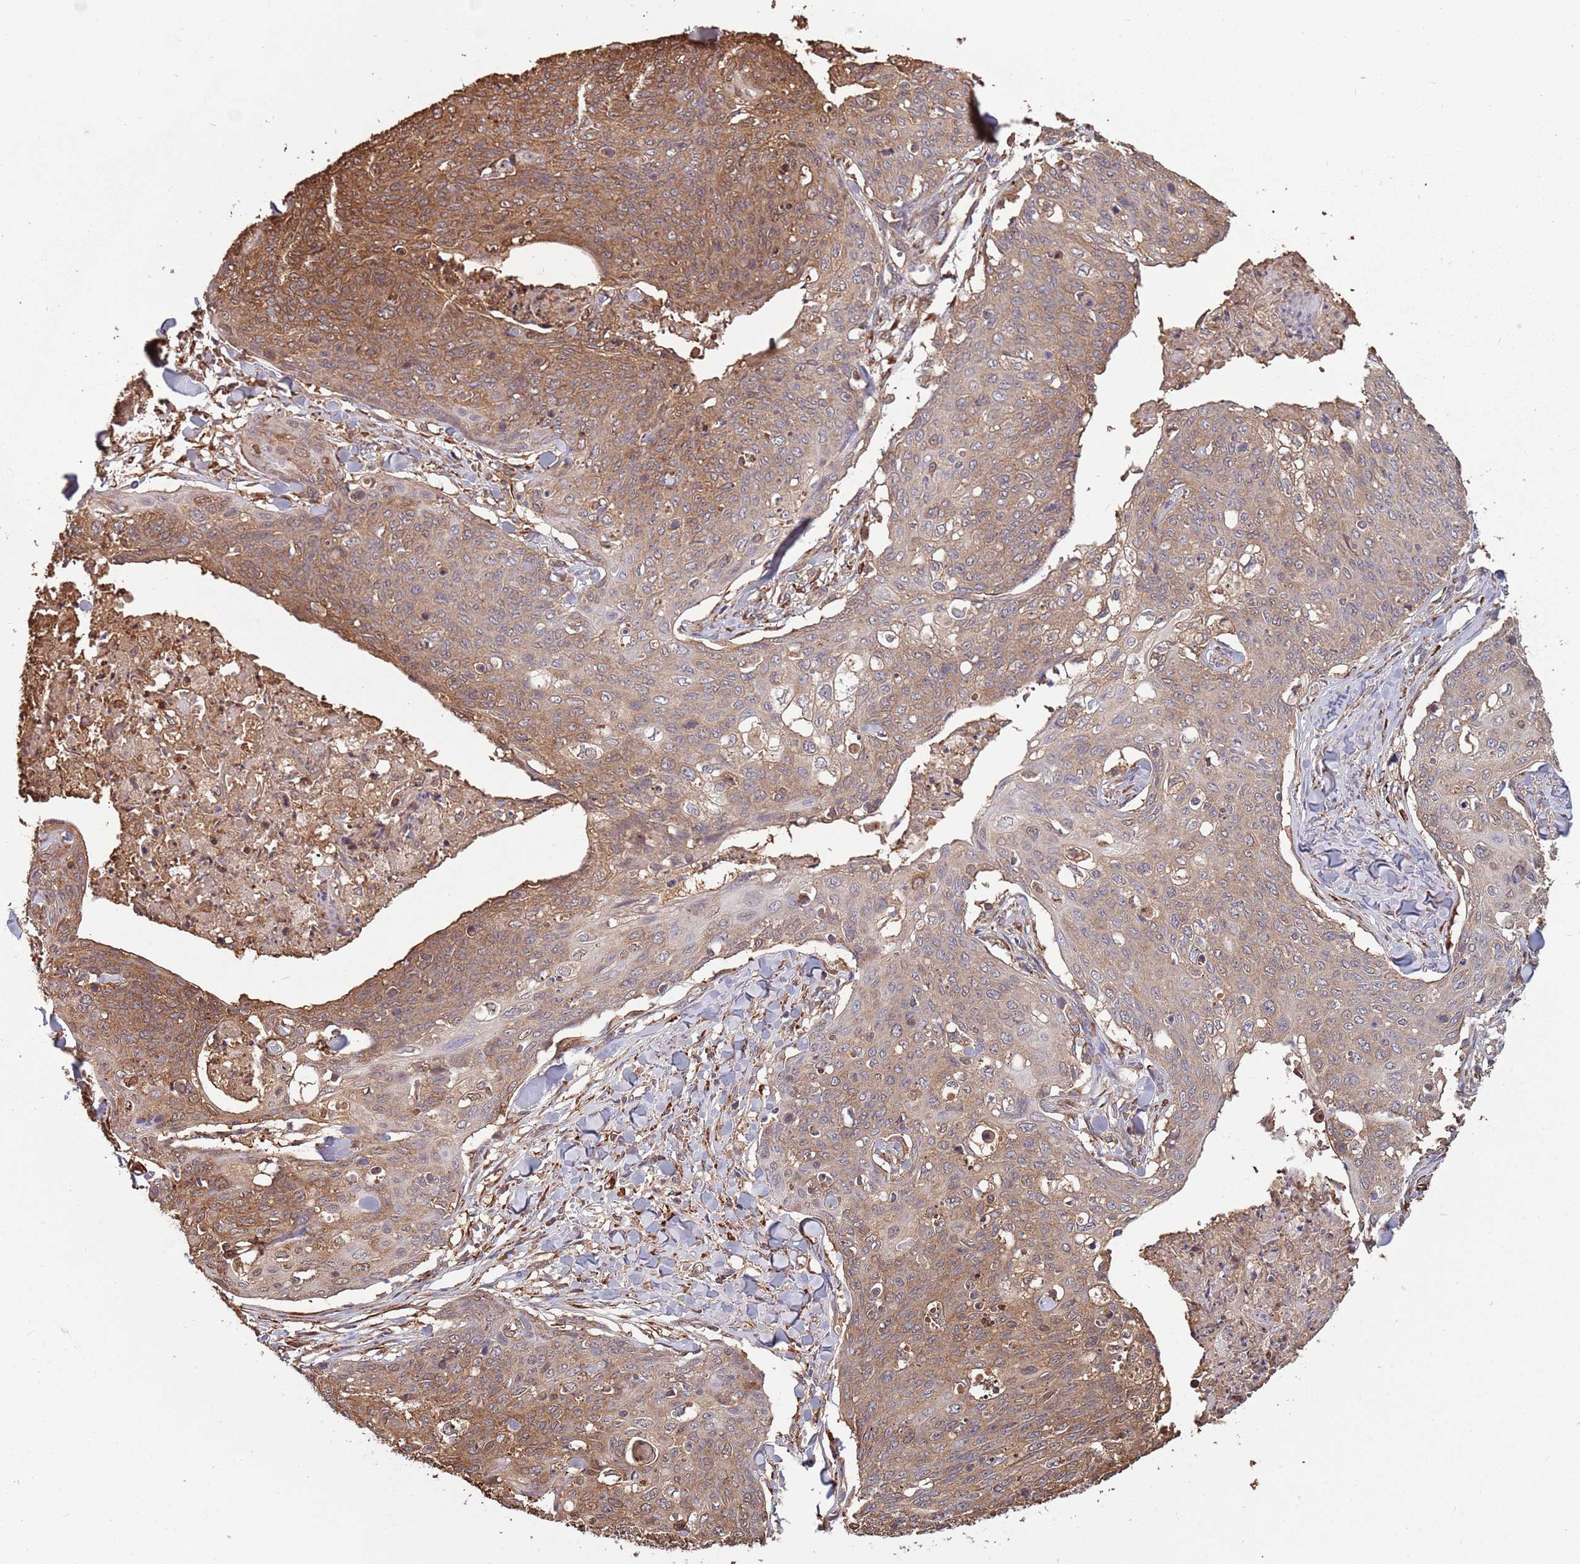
{"staining": {"intensity": "moderate", "quantity": "25%-75%", "location": "cytoplasmic/membranous"}, "tissue": "skin cancer", "cell_type": "Tumor cells", "image_type": "cancer", "snomed": [{"axis": "morphology", "description": "Squamous cell carcinoma, NOS"}, {"axis": "topography", "description": "Skin"}, {"axis": "topography", "description": "Vulva"}], "caption": "Skin cancer (squamous cell carcinoma) was stained to show a protein in brown. There is medium levels of moderate cytoplasmic/membranous staining in about 25%-75% of tumor cells.", "gene": "COG4", "patient": {"sex": "female", "age": 85}}